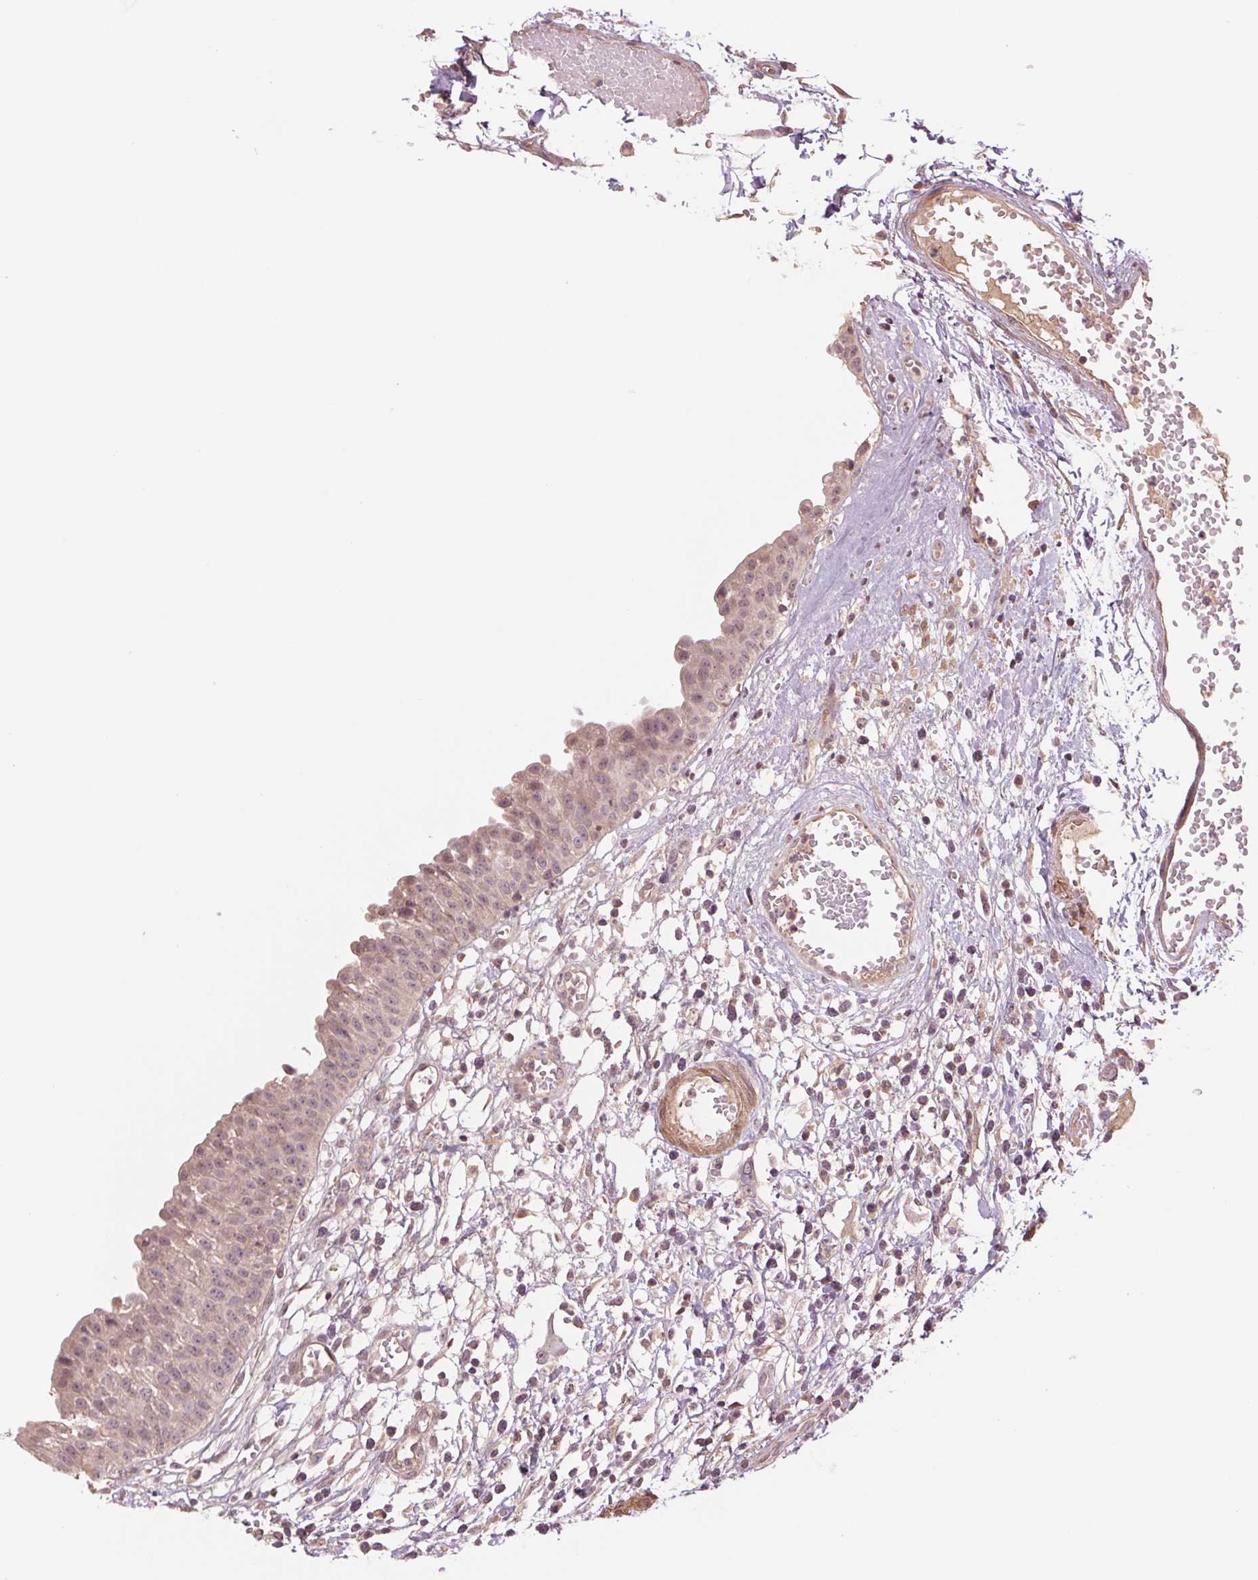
{"staining": {"intensity": "weak", "quantity": "25%-75%", "location": "cytoplasmic/membranous"}, "tissue": "urinary bladder", "cell_type": "Urothelial cells", "image_type": "normal", "snomed": [{"axis": "morphology", "description": "Normal tissue, NOS"}, {"axis": "topography", "description": "Urinary bladder"}], "caption": "Immunohistochemistry (IHC) micrograph of unremarkable urinary bladder stained for a protein (brown), which demonstrates low levels of weak cytoplasmic/membranous positivity in about 25%-75% of urothelial cells.", "gene": "PPIAL4A", "patient": {"sex": "male", "age": 64}}